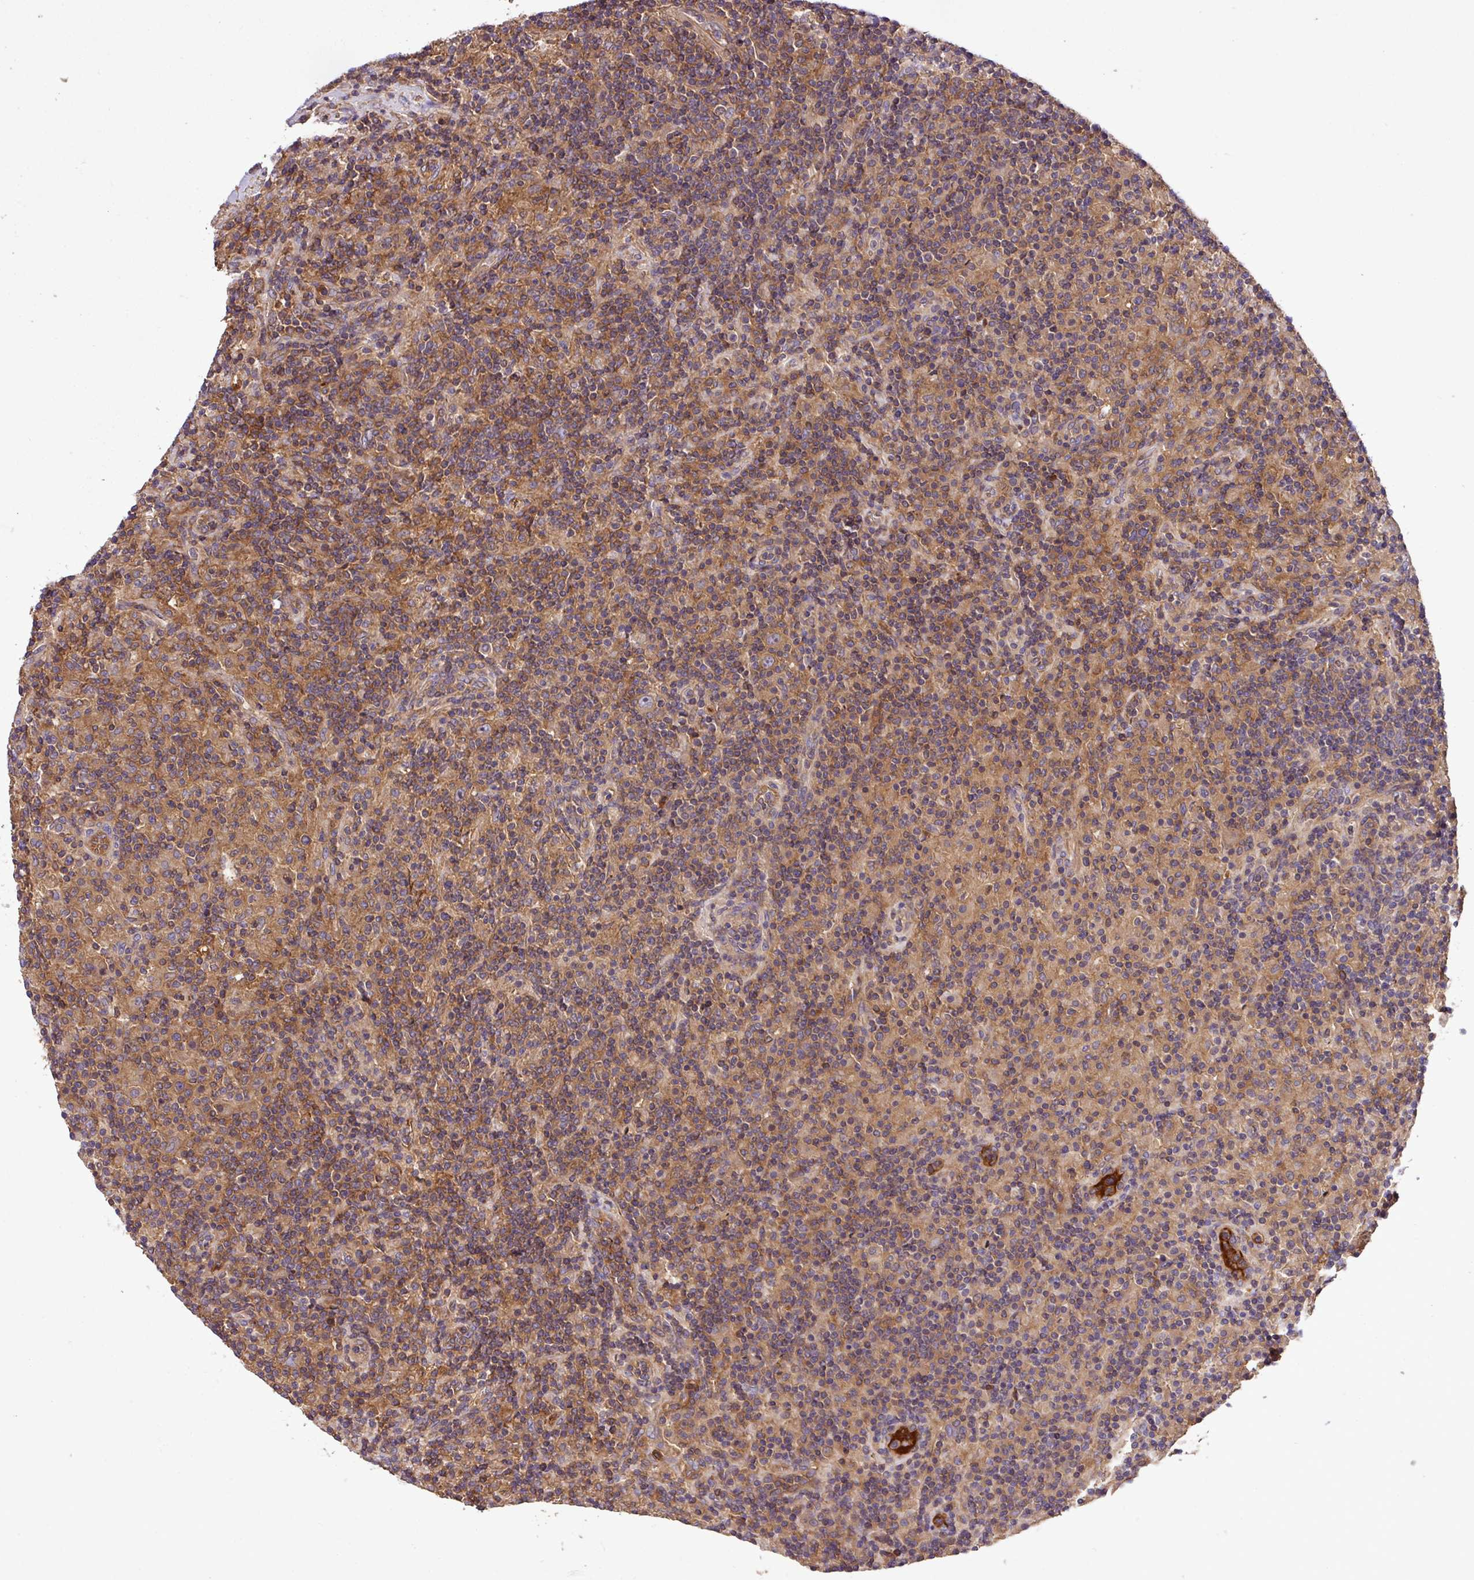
{"staining": {"intensity": "moderate", "quantity": "25%-75%", "location": "cytoplasmic/membranous"}, "tissue": "lymphoma", "cell_type": "Tumor cells", "image_type": "cancer", "snomed": [{"axis": "morphology", "description": "Hodgkin's disease, NOS"}, {"axis": "topography", "description": "Lymph node"}], "caption": "A brown stain highlights moderate cytoplasmic/membranous positivity of a protein in Hodgkin's disease tumor cells. Immunohistochemistry (ihc) stains the protein of interest in brown and the nuclei are stained blue.", "gene": "ZNF266", "patient": {"sex": "male", "age": 70}}